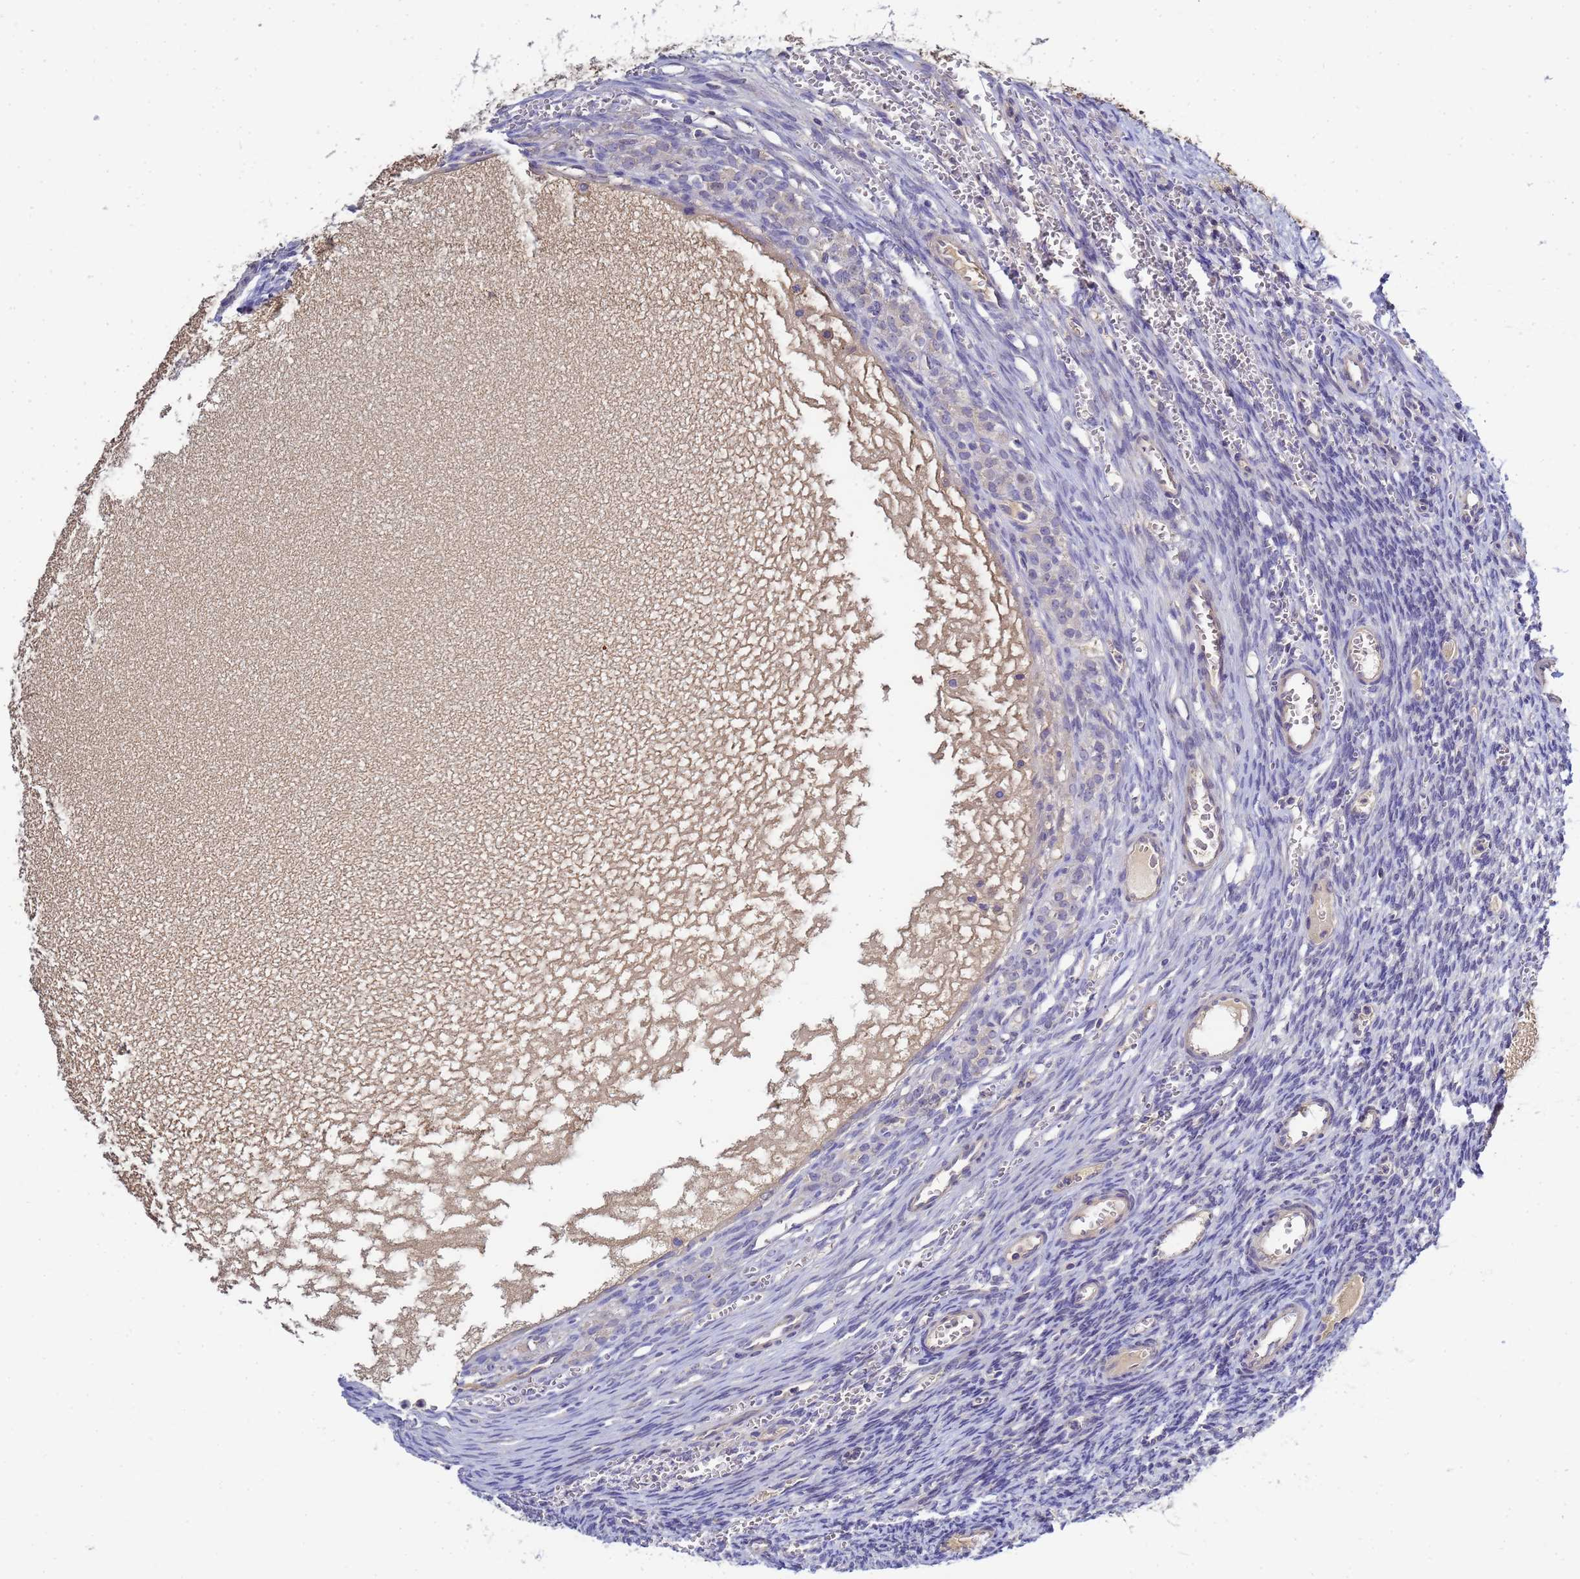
{"staining": {"intensity": "negative", "quantity": "none", "location": "none"}, "tissue": "ovary", "cell_type": "Ovarian stroma cells", "image_type": "normal", "snomed": [{"axis": "morphology", "description": "Normal tissue, NOS"}, {"axis": "topography", "description": "Ovary"}], "caption": "Immunohistochemistry (IHC) micrograph of unremarkable human ovary stained for a protein (brown), which demonstrates no positivity in ovarian stroma cells.", "gene": "TBCD", "patient": {"sex": "female", "age": 39}}